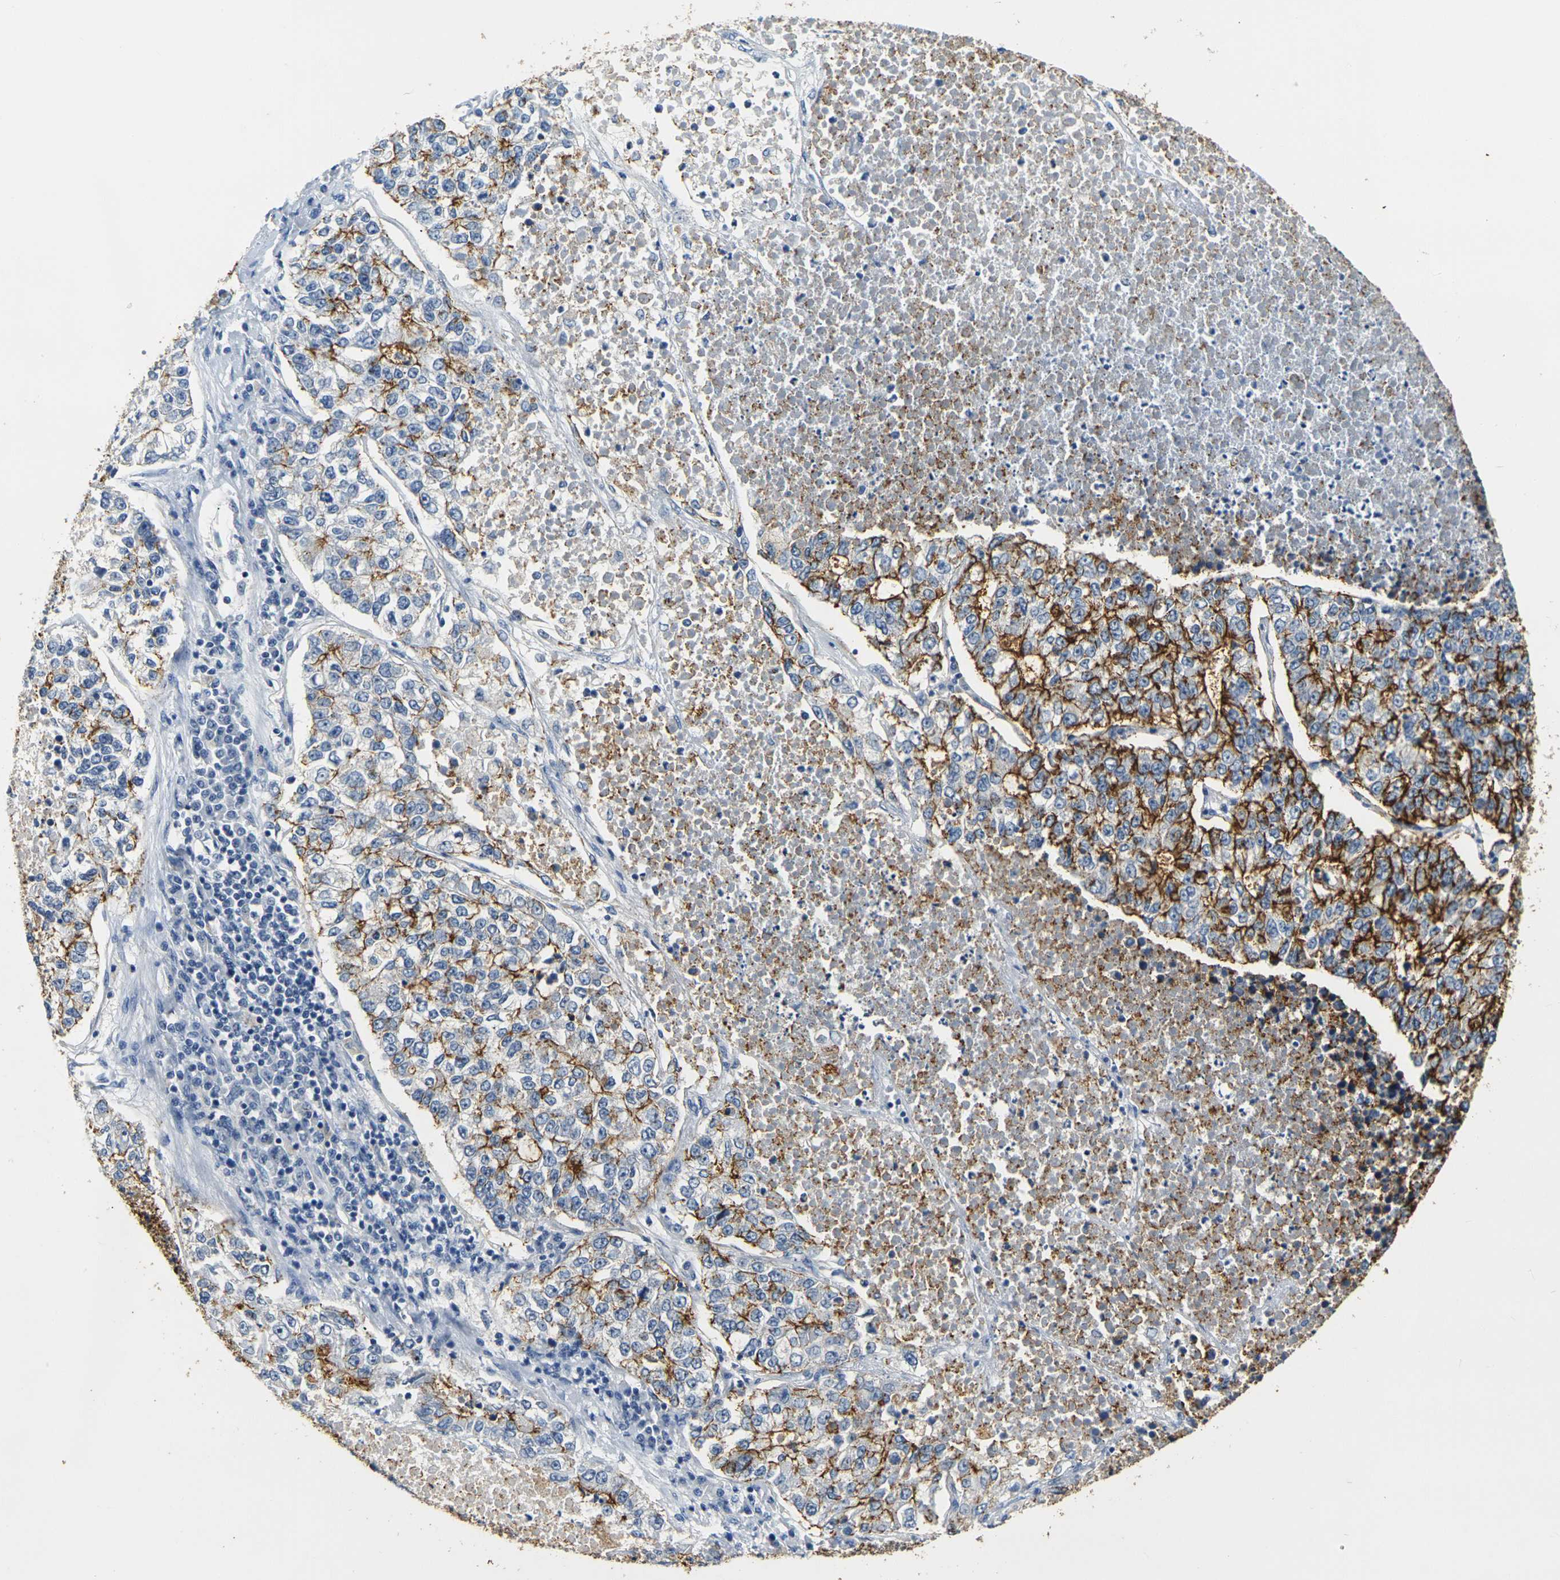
{"staining": {"intensity": "strong", "quantity": ">75%", "location": "cytoplasmic/membranous"}, "tissue": "lung cancer", "cell_type": "Tumor cells", "image_type": "cancer", "snomed": [{"axis": "morphology", "description": "Adenocarcinoma, NOS"}, {"axis": "topography", "description": "Lung"}], "caption": "Protein expression analysis of human lung adenocarcinoma reveals strong cytoplasmic/membranous staining in approximately >75% of tumor cells.", "gene": "CLDN7", "patient": {"sex": "male", "age": 49}}